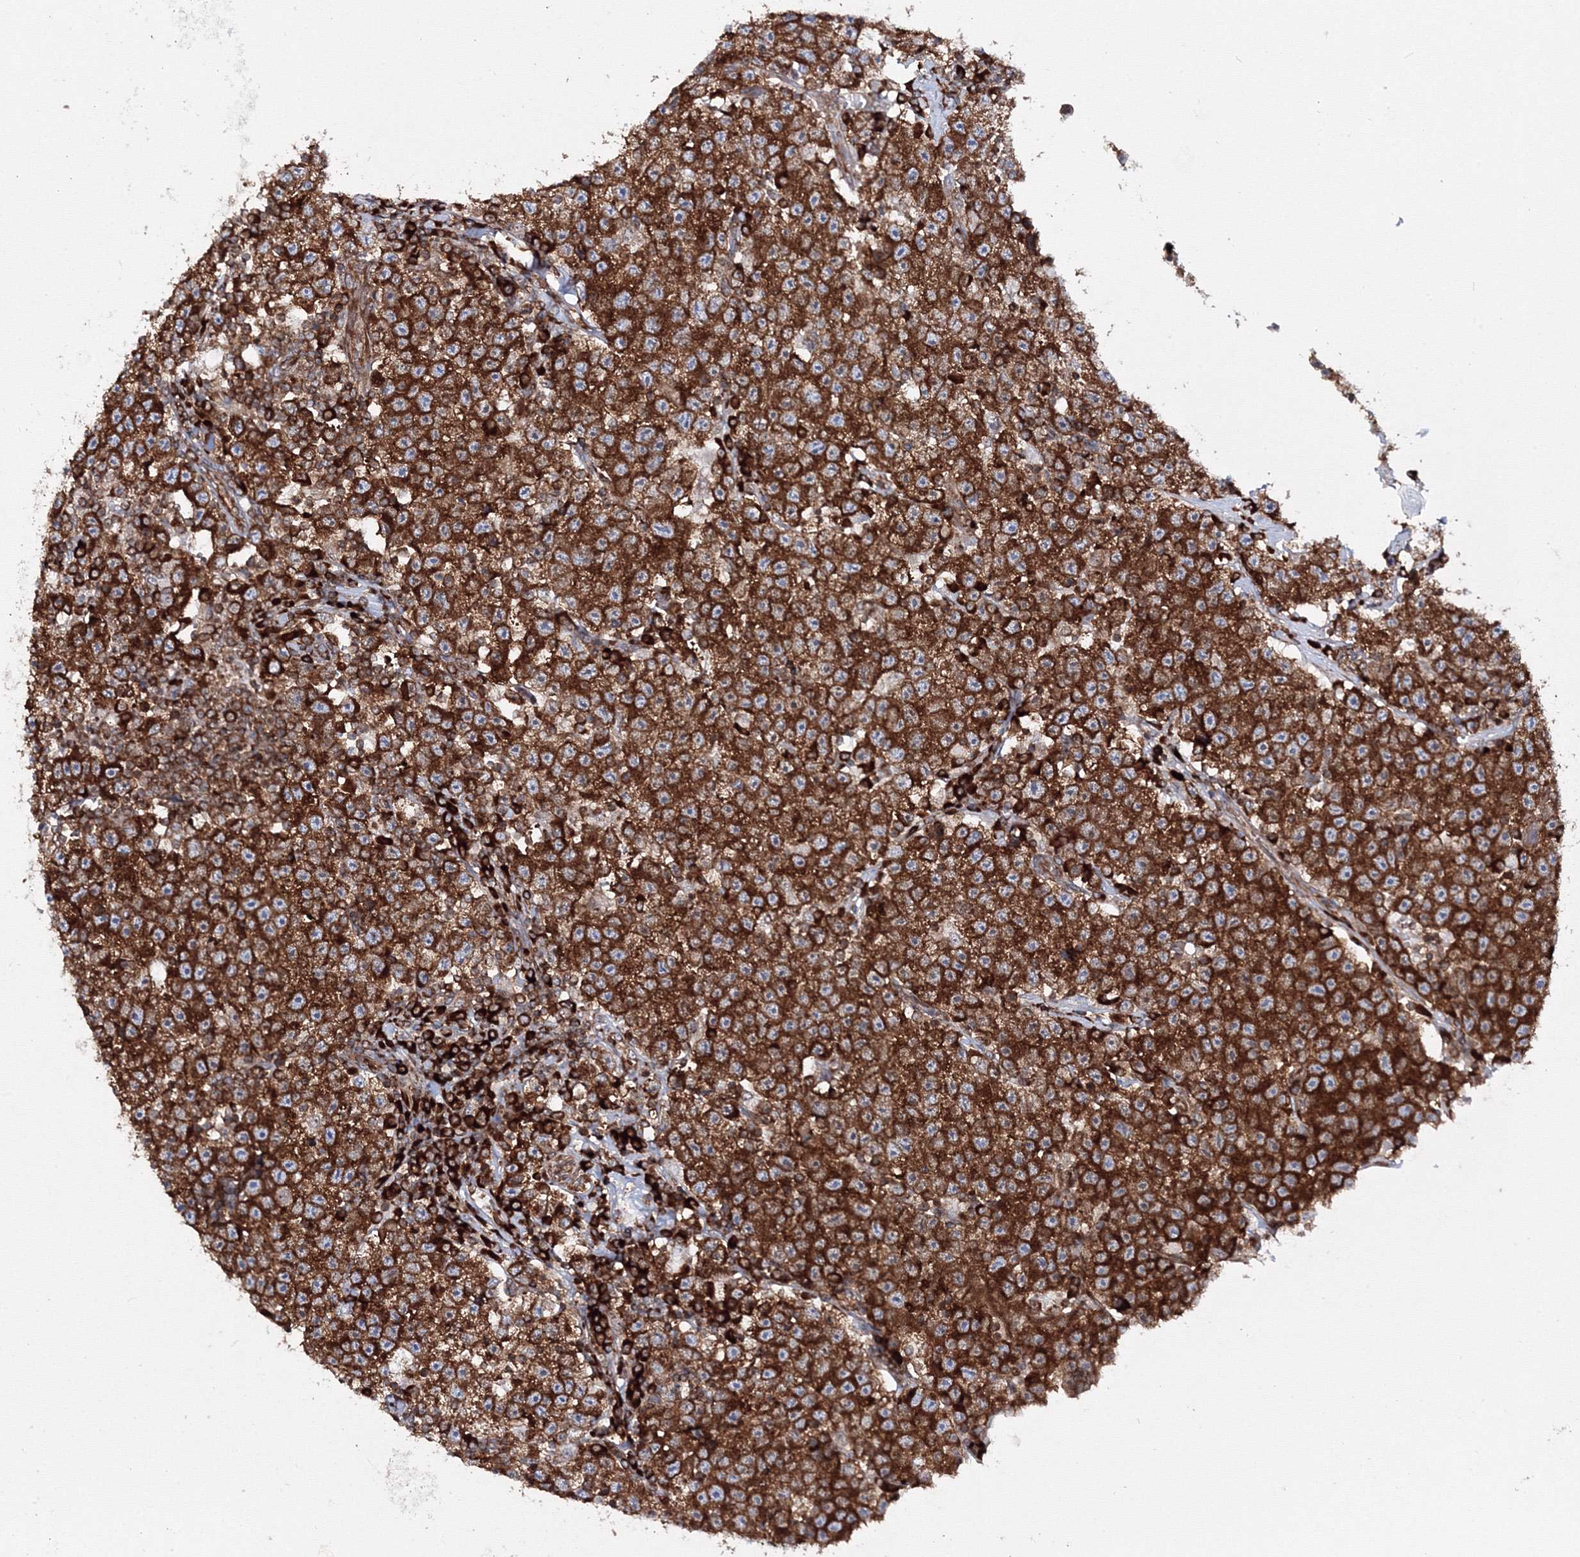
{"staining": {"intensity": "strong", "quantity": ">75%", "location": "cytoplasmic/membranous"}, "tissue": "testis cancer", "cell_type": "Tumor cells", "image_type": "cancer", "snomed": [{"axis": "morphology", "description": "Seminoma, NOS"}, {"axis": "topography", "description": "Testis"}], "caption": "DAB immunohistochemical staining of testis cancer (seminoma) displays strong cytoplasmic/membranous protein staining in approximately >75% of tumor cells.", "gene": "HARS1", "patient": {"sex": "male", "age": 22}}